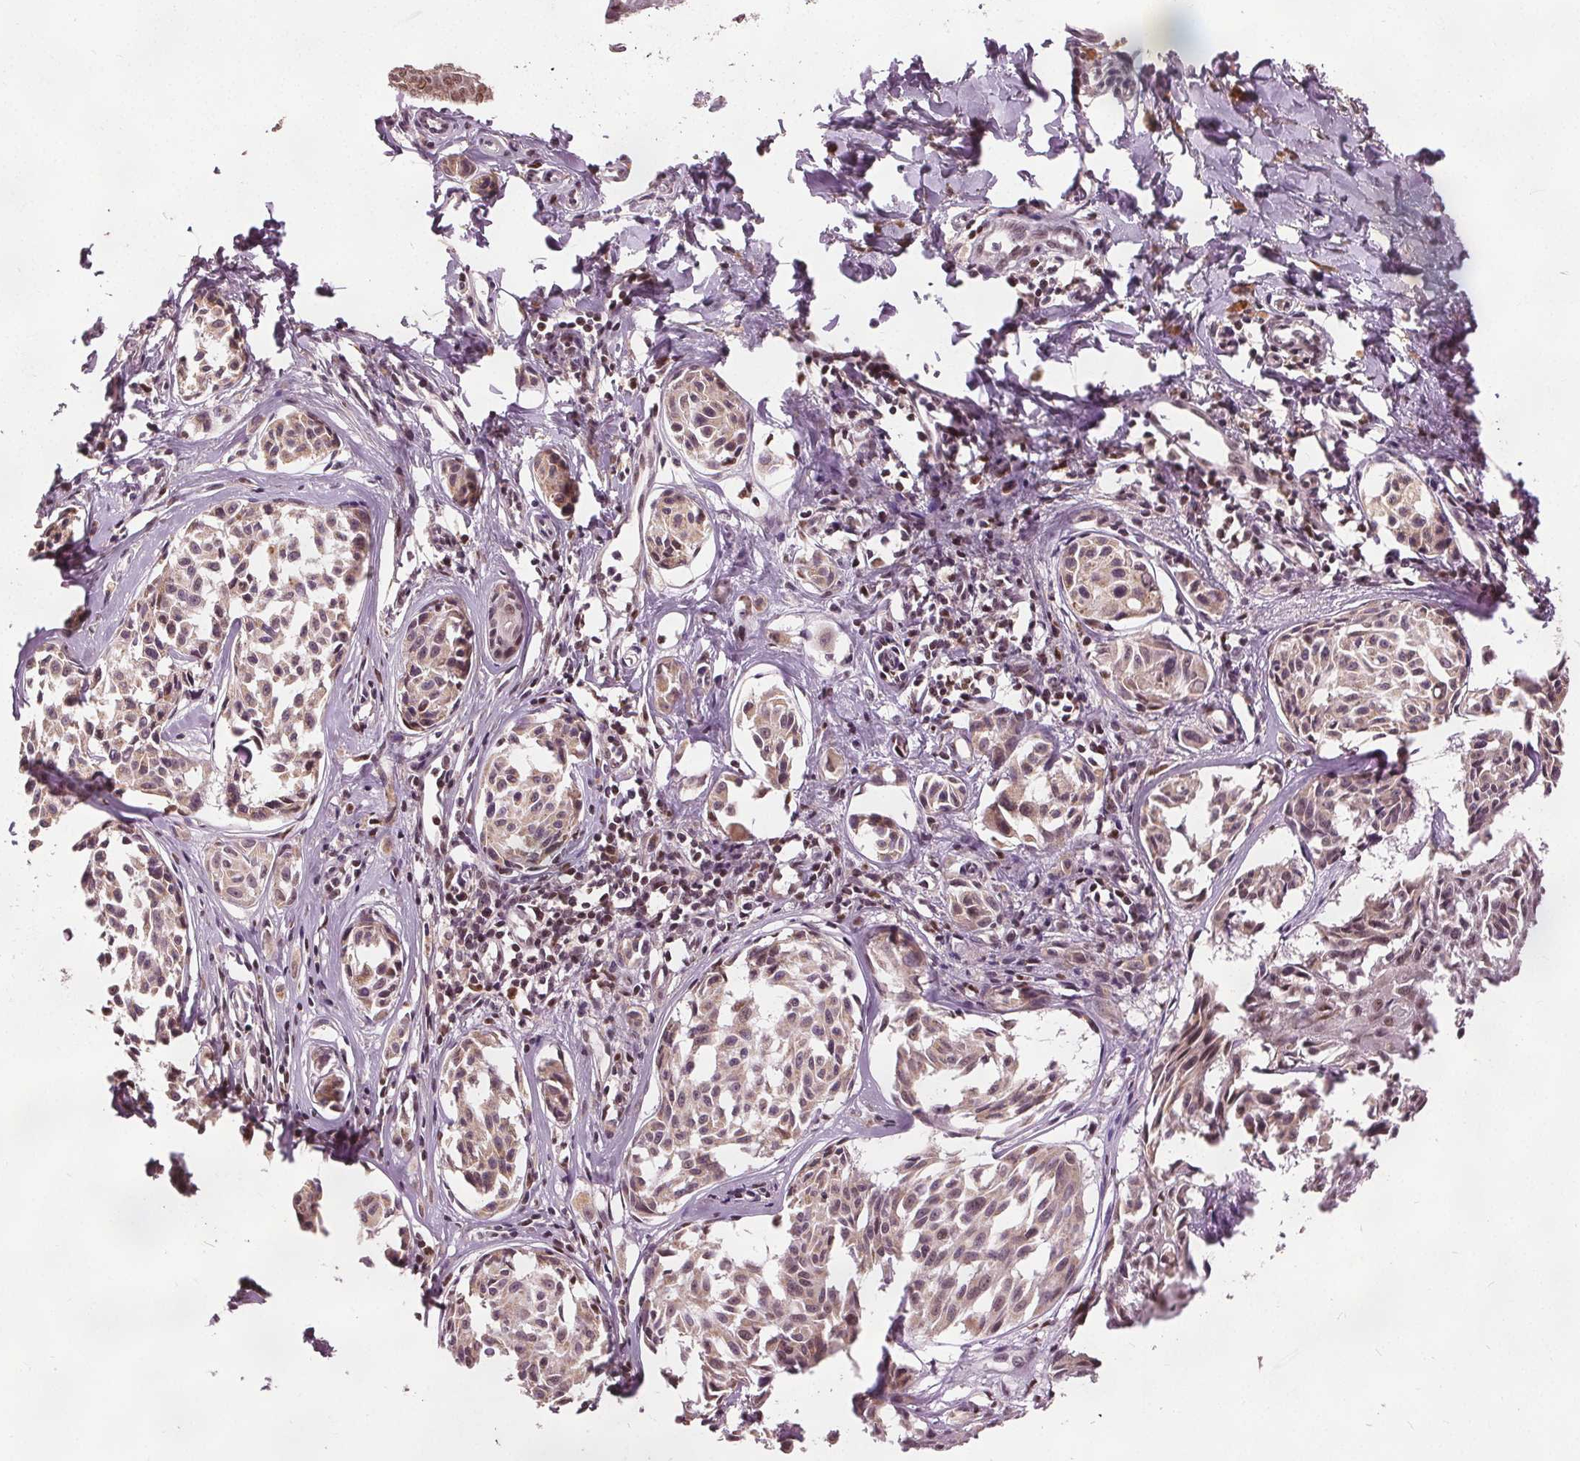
{"staining": {"intensity": "weak", "quantity": "25%-75%", "location": "cytoplasmic/membranous,nuclear"}, "tissue": "melanoma", "cell_type": "Tumor cells", "image_type": "cancer", "snomed": [{"axis": "morphology", "description": "Malignant melanoma, NOS"}, {"axis": "topography", "description": "Skin"}], "caption": "Immunohistochemical staining of human melanoma shows low levels of weak cytoplasmic/membranous and nuclear protein staining in approximately 25%-75% of tumor cells.", "gene": "DDX11", "patient": {"sex": "male", "age": 51}}